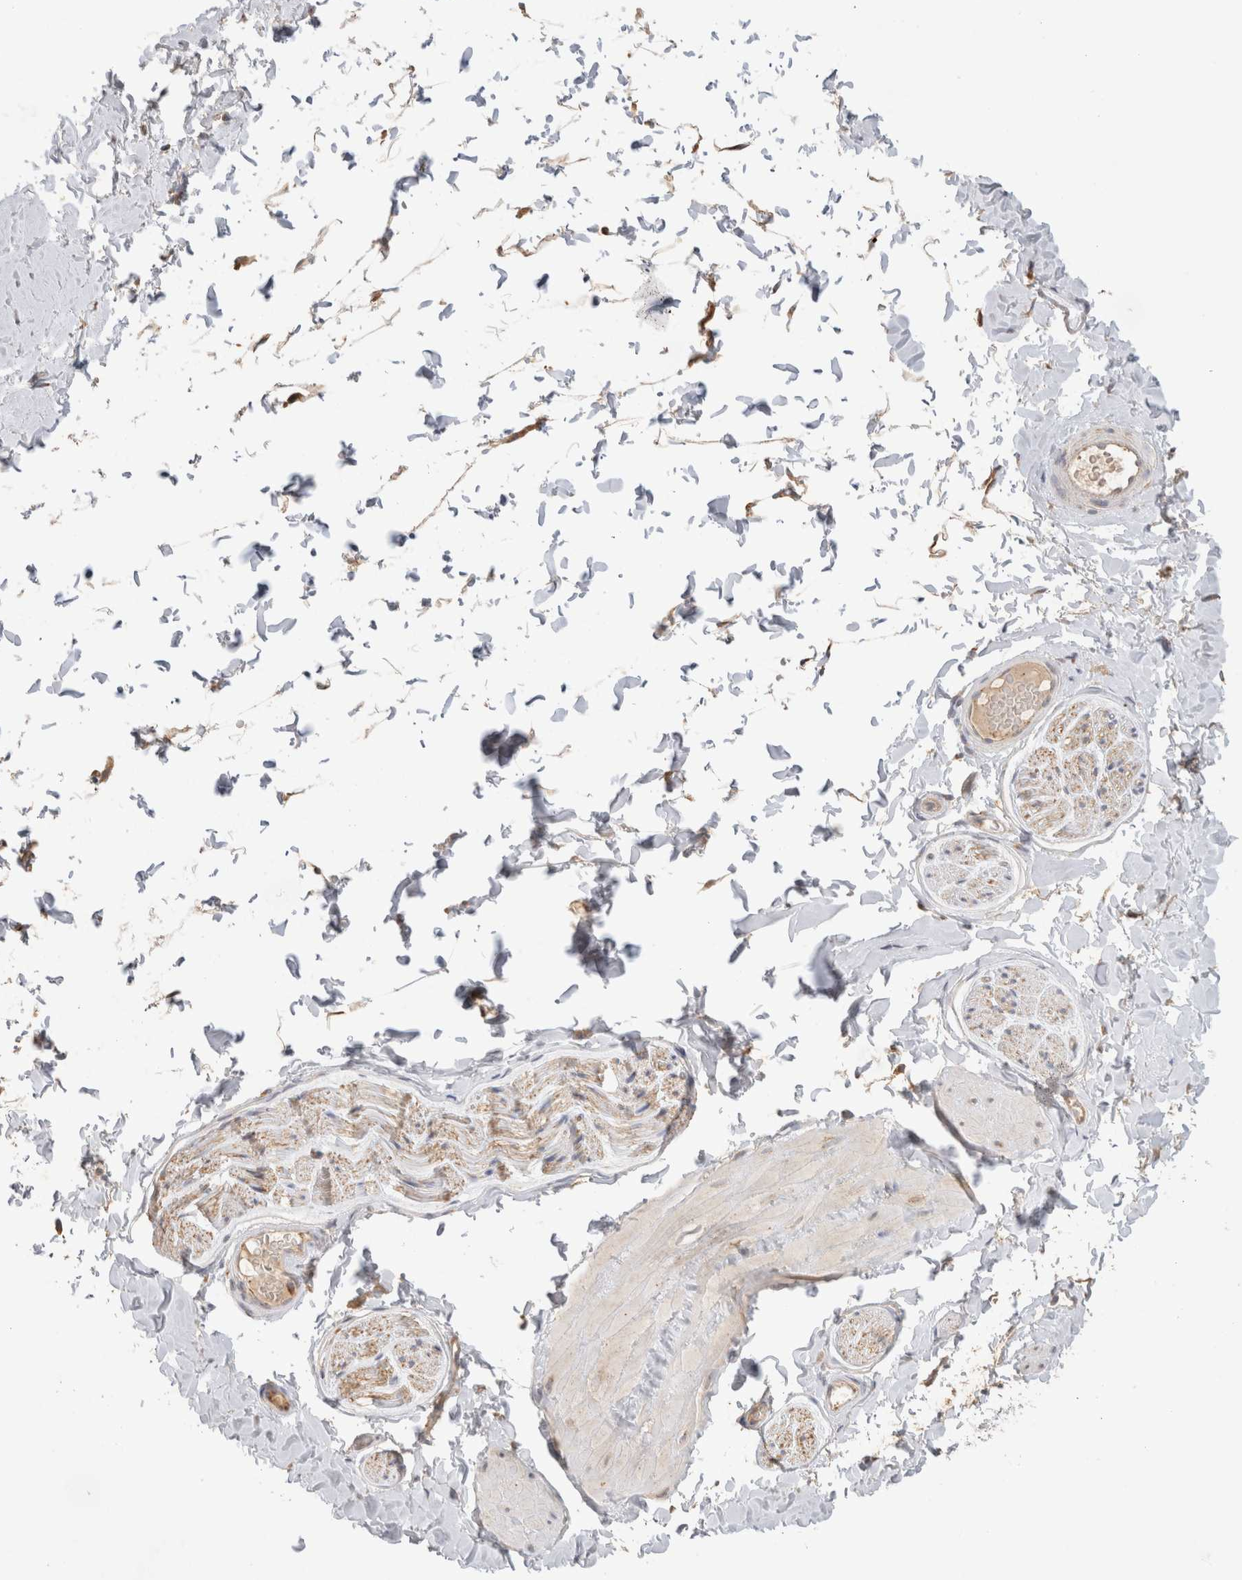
{"staining": {"intensity": "negative", "quantity": "none", "location": "none"}, "tissue": "adipose tissue", "cell_type": "Adipocytes", "image_type": "normal", "snomed": [{"axis": "morphology", "description": "Normal tissue, NOS"}, {"axis": "topography", "description": "Adipose tissue"}, {"axis": "topography", "description": "Vascular tissue"}, {"axis": "topography", "description": "Peripheral nerve tissue"}], "caption": "Immunohistochemical staining of normal human adipose tissue displays no significant staining in adipocytes.", "gene": "GAS1", "patient": {"sex": "male", "age": 25}}